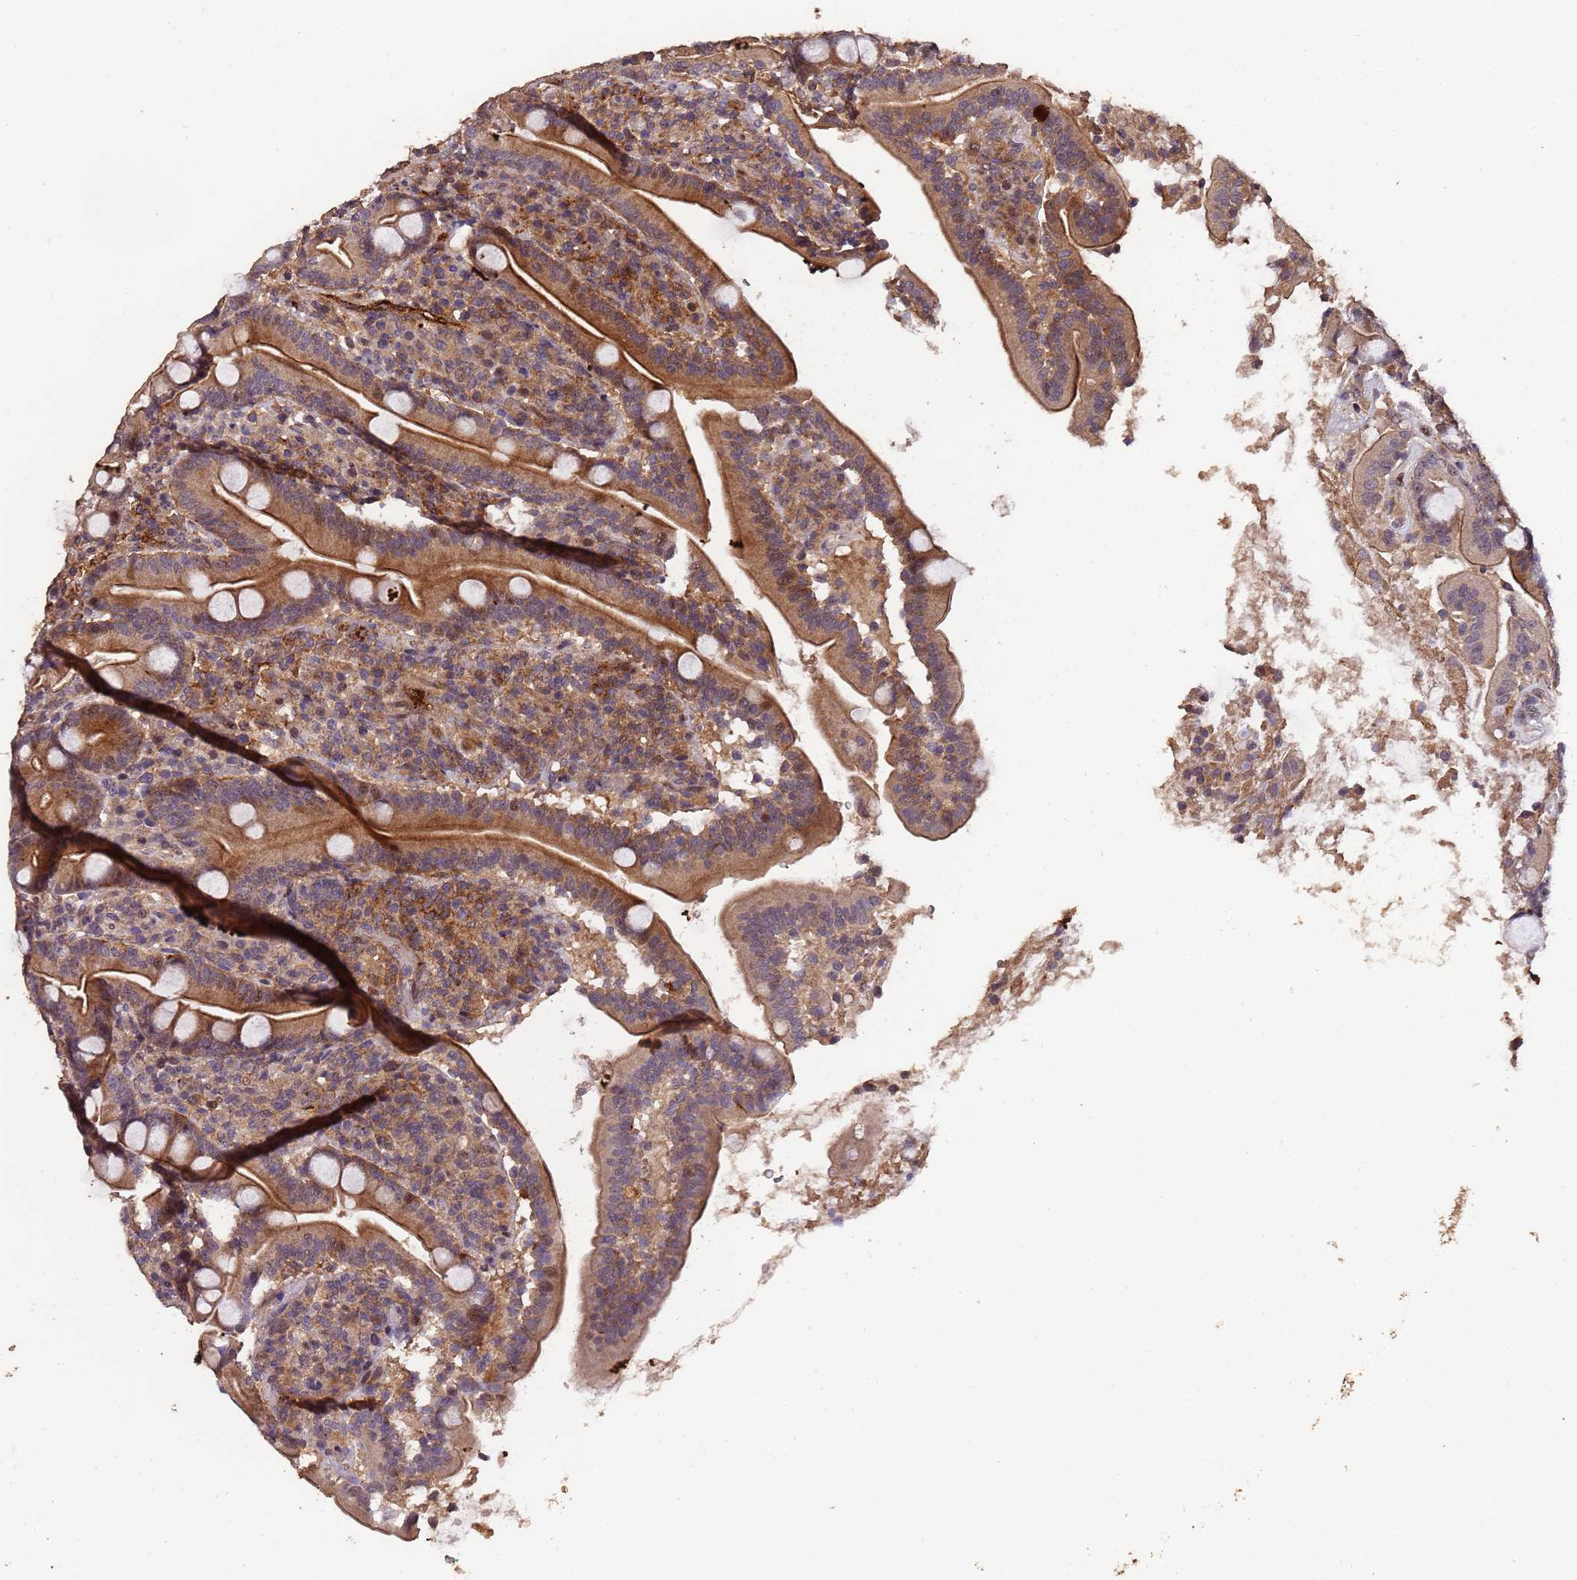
{"staining": {"intensity": "moderate", "quantity": ">75%", "location": "cytoplasmic/membranous"}, "tissue": "duodenum", "cell_type": "Glandular cells", "image_type": "normal", "snomed": [{"axis": "morphology", "description": "Normal tissue, NOS"}, {"axis": "topography", "description": "Duodenum"}], "caption": "Unremarkable duodenum was stained to show a protein in brown. There is medium levels of moderate cytoplasmic/membranous expression in about >75% of glandular cells. Nuclei are stained in blue.", "gene": "CCDC184", "patient": {"sex": "male", "age": 35}}